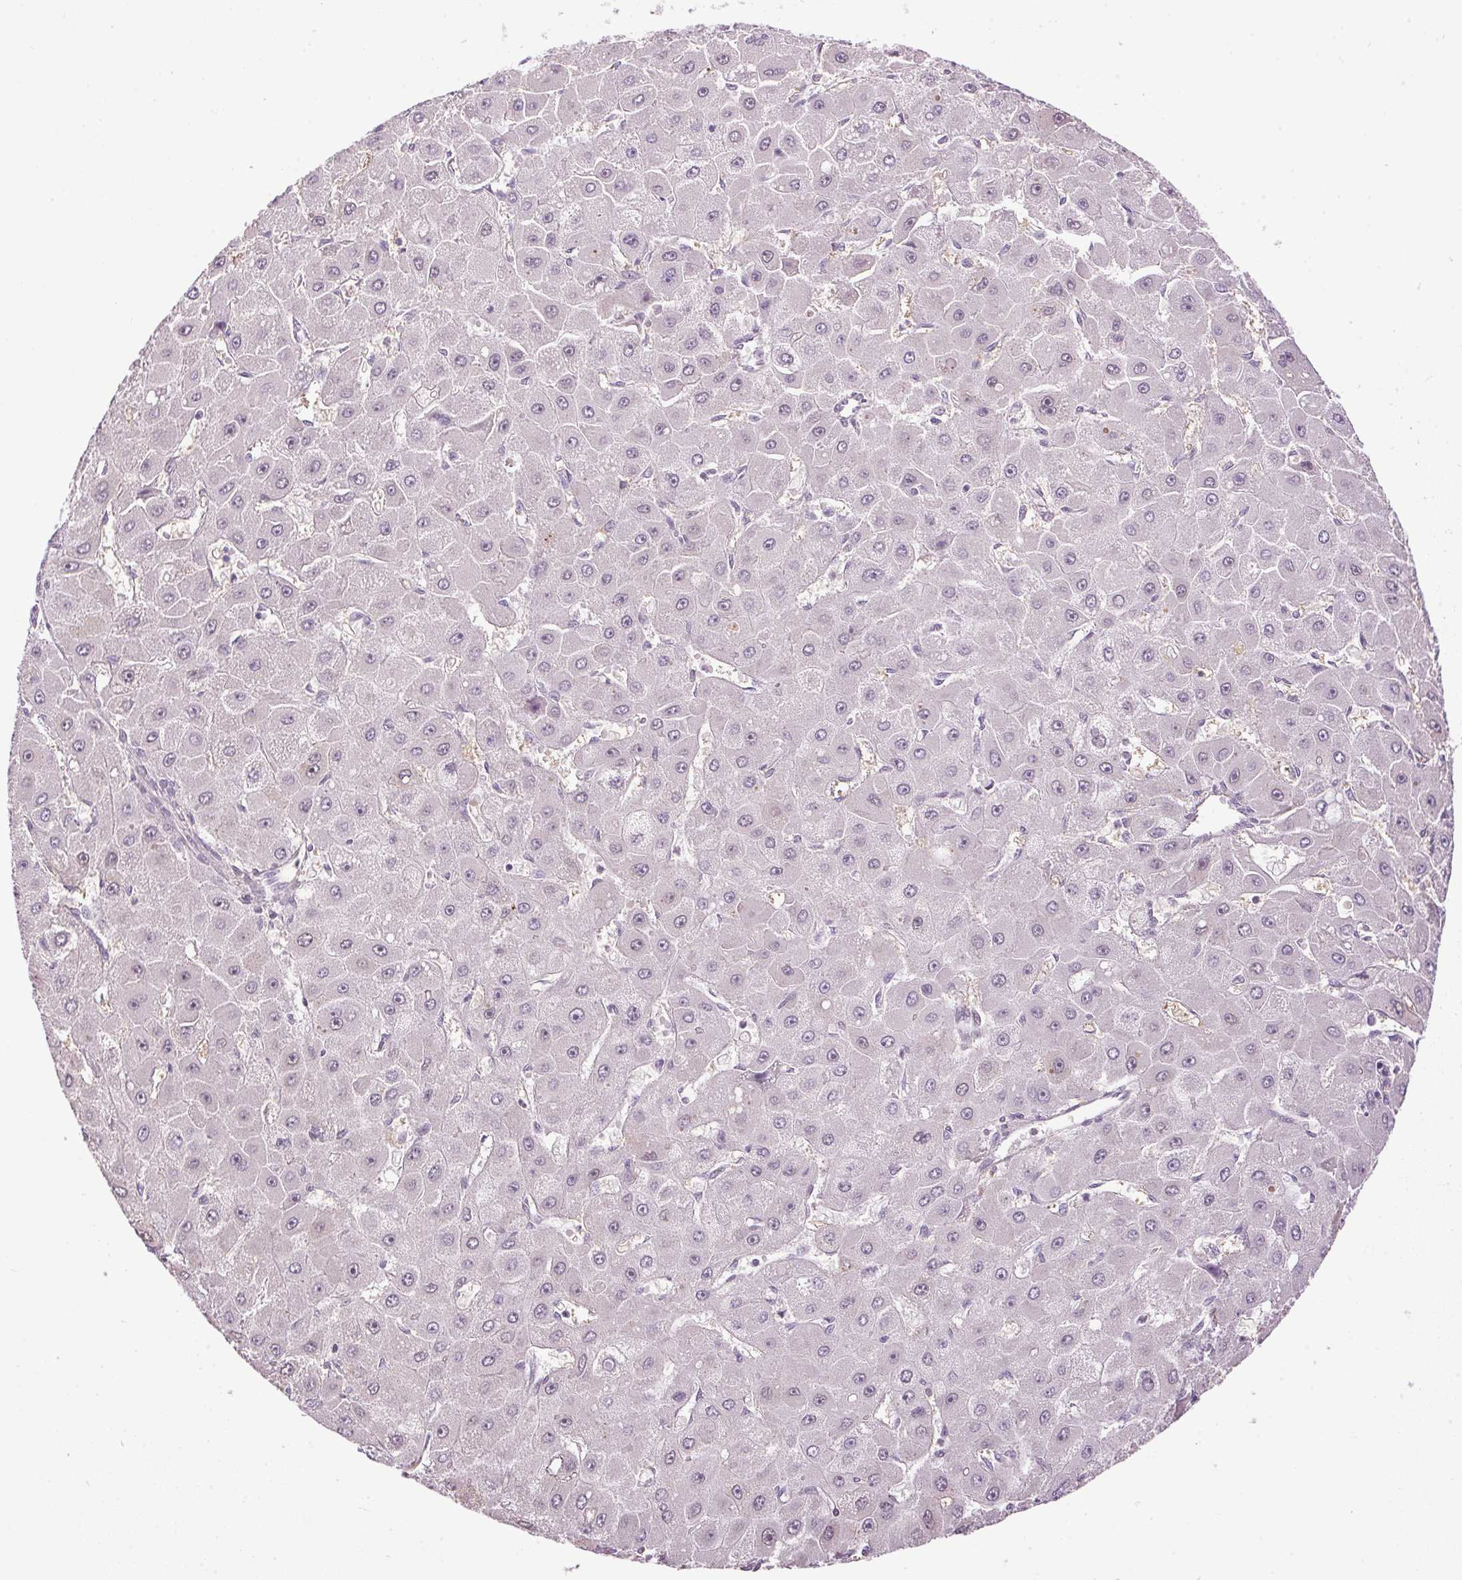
{"staining": {"intensity": "negative", "quantity": "none", "location": "none"}, "tissue": "liver cancer", "cell_type": "Tumor cells", "image_type": "cancer", "snomed": [{"axis": "morphology", "description": "Carcinoma, Hepatocellular, NOS"}, {"axis": "topography", "description": "Liver"}], "caption": "IHC of liver cancer (hepatocellular carcinoma) shows no positivity in tumor cells. The staining is performed using DAB (3,3'-diaminobenzidine) brown chromogen with nuclei counter-stained in using hematoxylin.", "gene": "GOLPH3", "patient": {"sex": "female", "age": 25}}